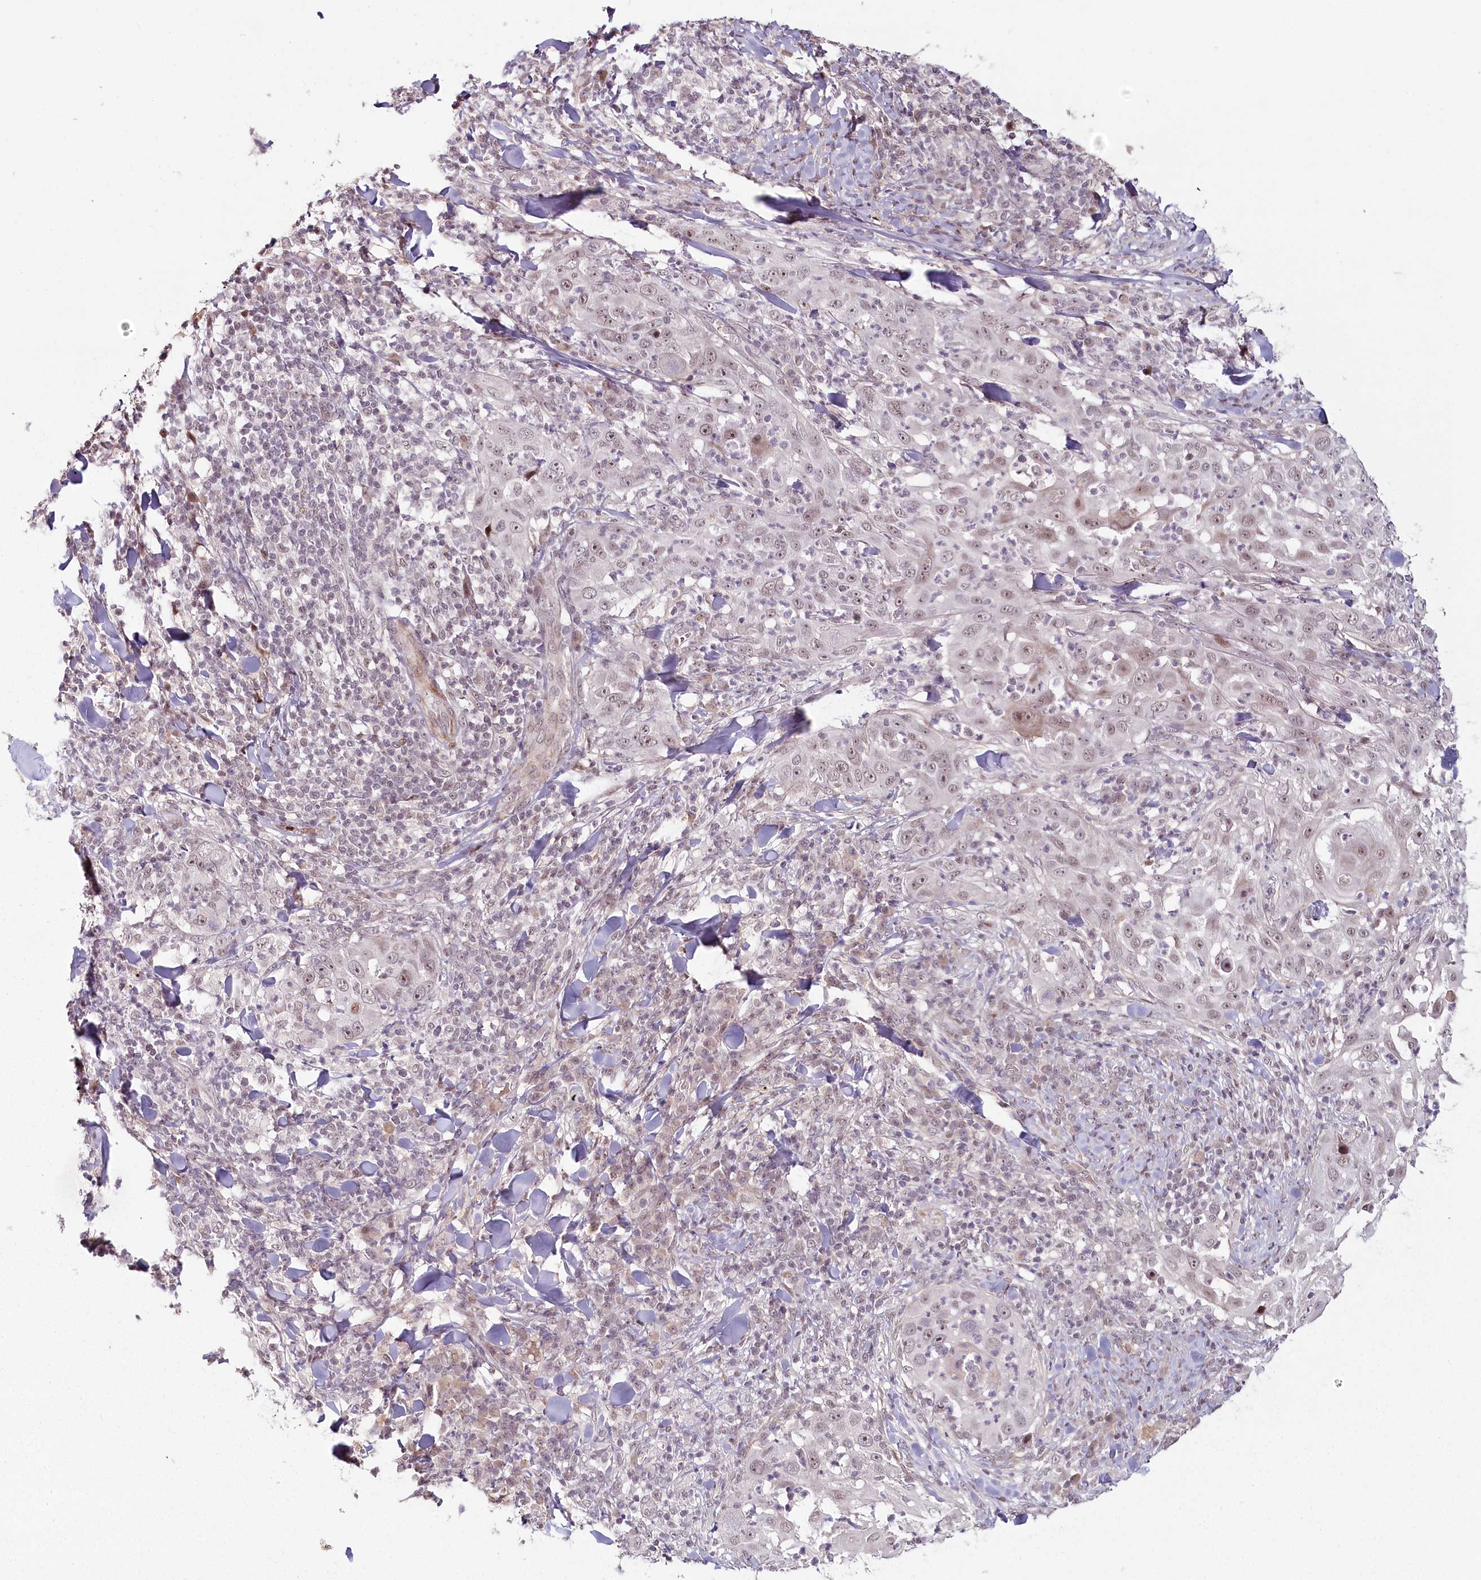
{"staining": {"intensity": "weak", "quantity": "<25%", "location": "nuclear"}, "tissue": "skin cancer", "cell_type": "Tumor cells", "image_type": "cancer", "snomed": [{"axis": "morphology", "description": "Squamous cell carcinoma, NOS"}, {"axis": "topography", "description": "Skin"}], "caption": "Immunohistochemistry histopathology image of neoplastic tissue: human squamous cell carcinoma (skin) stained with DAB exhibits no significant protein positivity in tumor cells. Nuclei are stained in blue.", "gene": "FAM204A", "patient": {"sex": "female", "age": 44}}